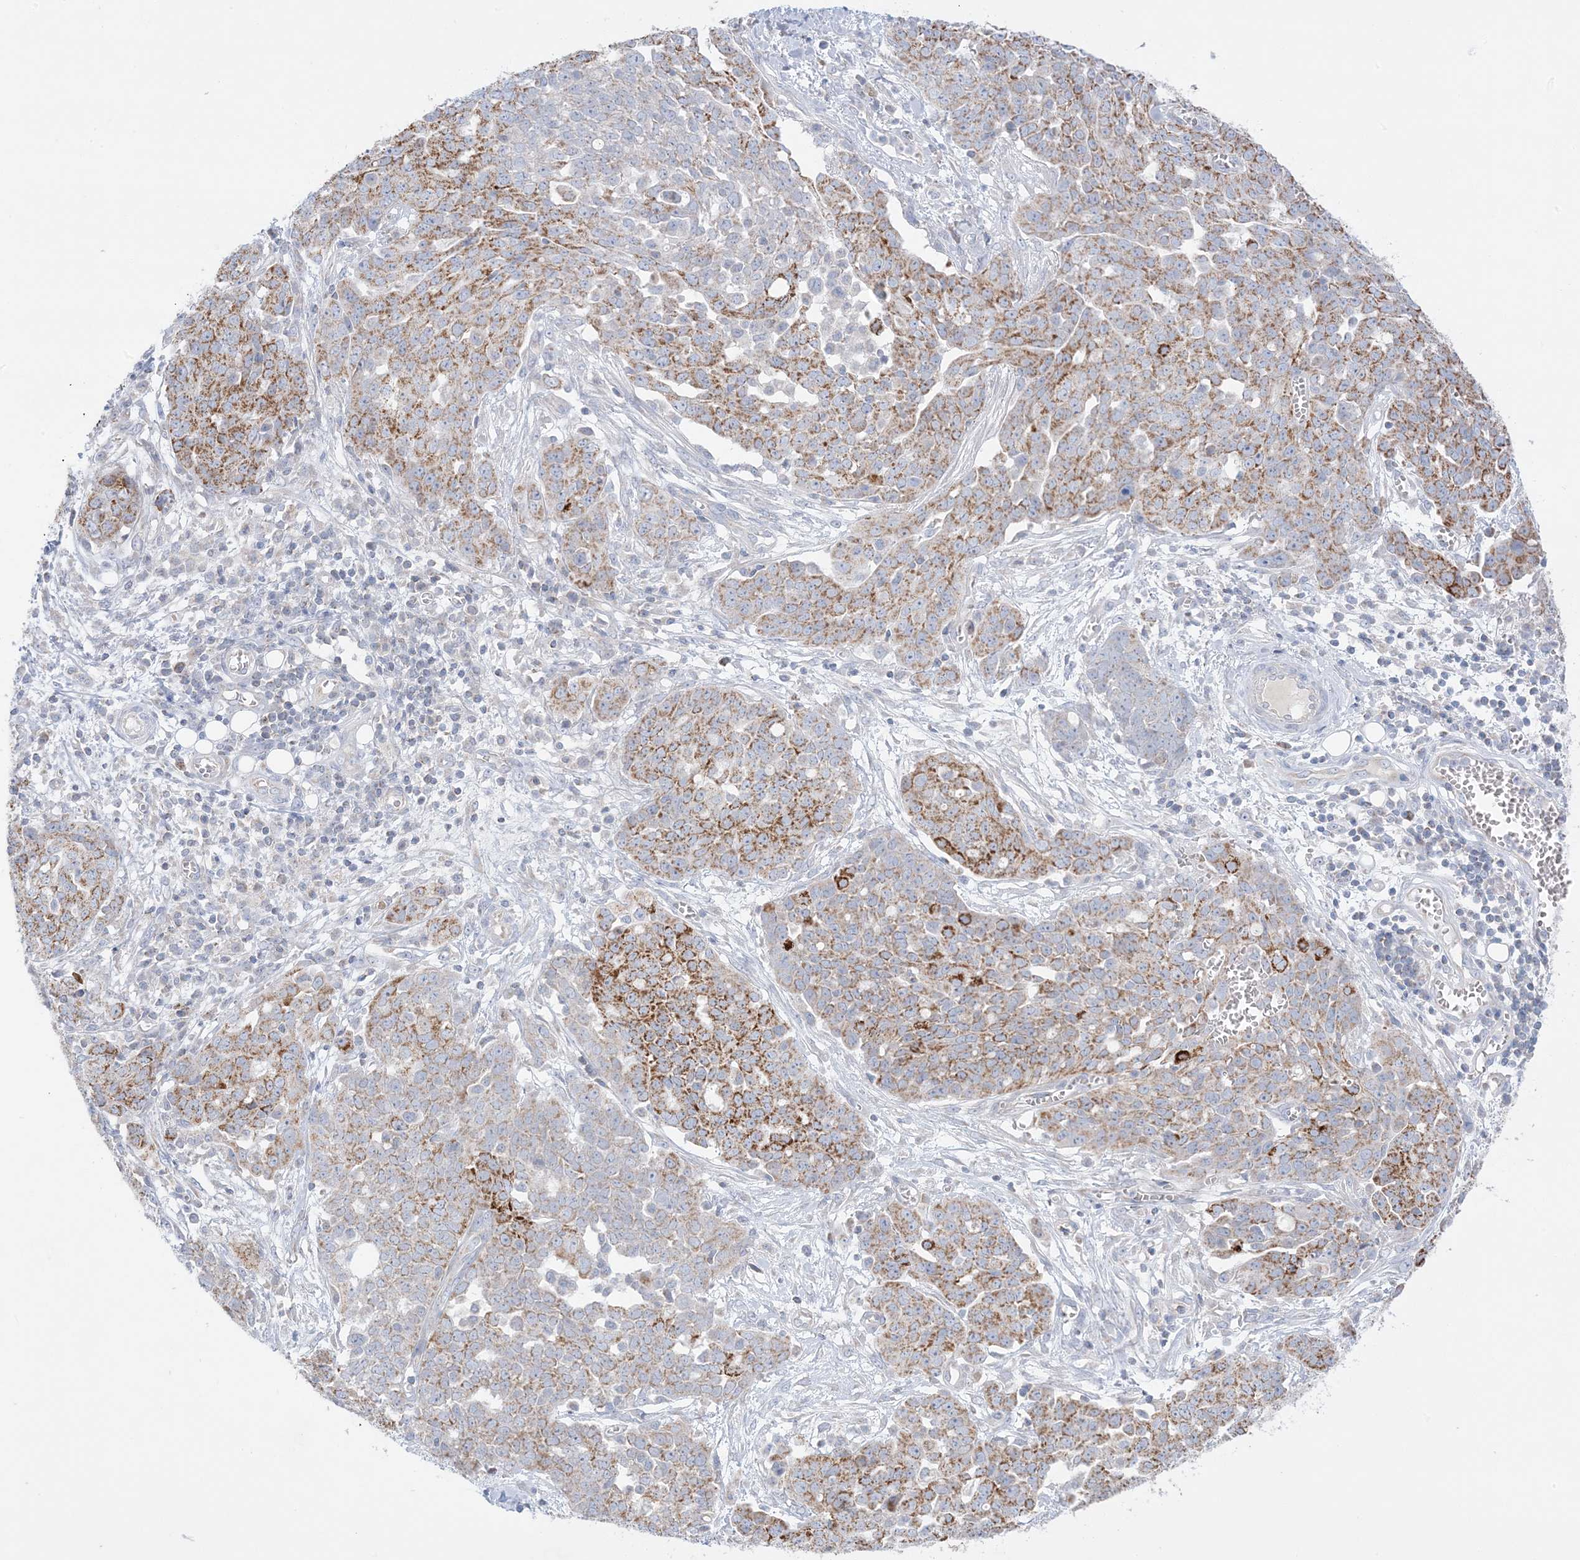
{"staining": {"intensity": "strong", "quantity": "25%-75%", "location": "cytoplasmic/membranous"}, "tissue": "ovarian cancer", "cell_type": "Tumor cells", "image_type": "cancer", "snomed": [{"axis": "morphology", "description": "Cystadenocarcinoma, serous, NOS"}, {"axis": "topography", "description": "Soft tissue"}, {"axis": "topography", "description": "Ovary"}], "caption": "Strong cytoplasmic/membranous protein expression is appreciated in approximately 25%-75% of tumor cells in serous cystadenocarcinoma (ovarian).", "gene": "KCTD6", "patient": {"sex": "female", "age": 57}}